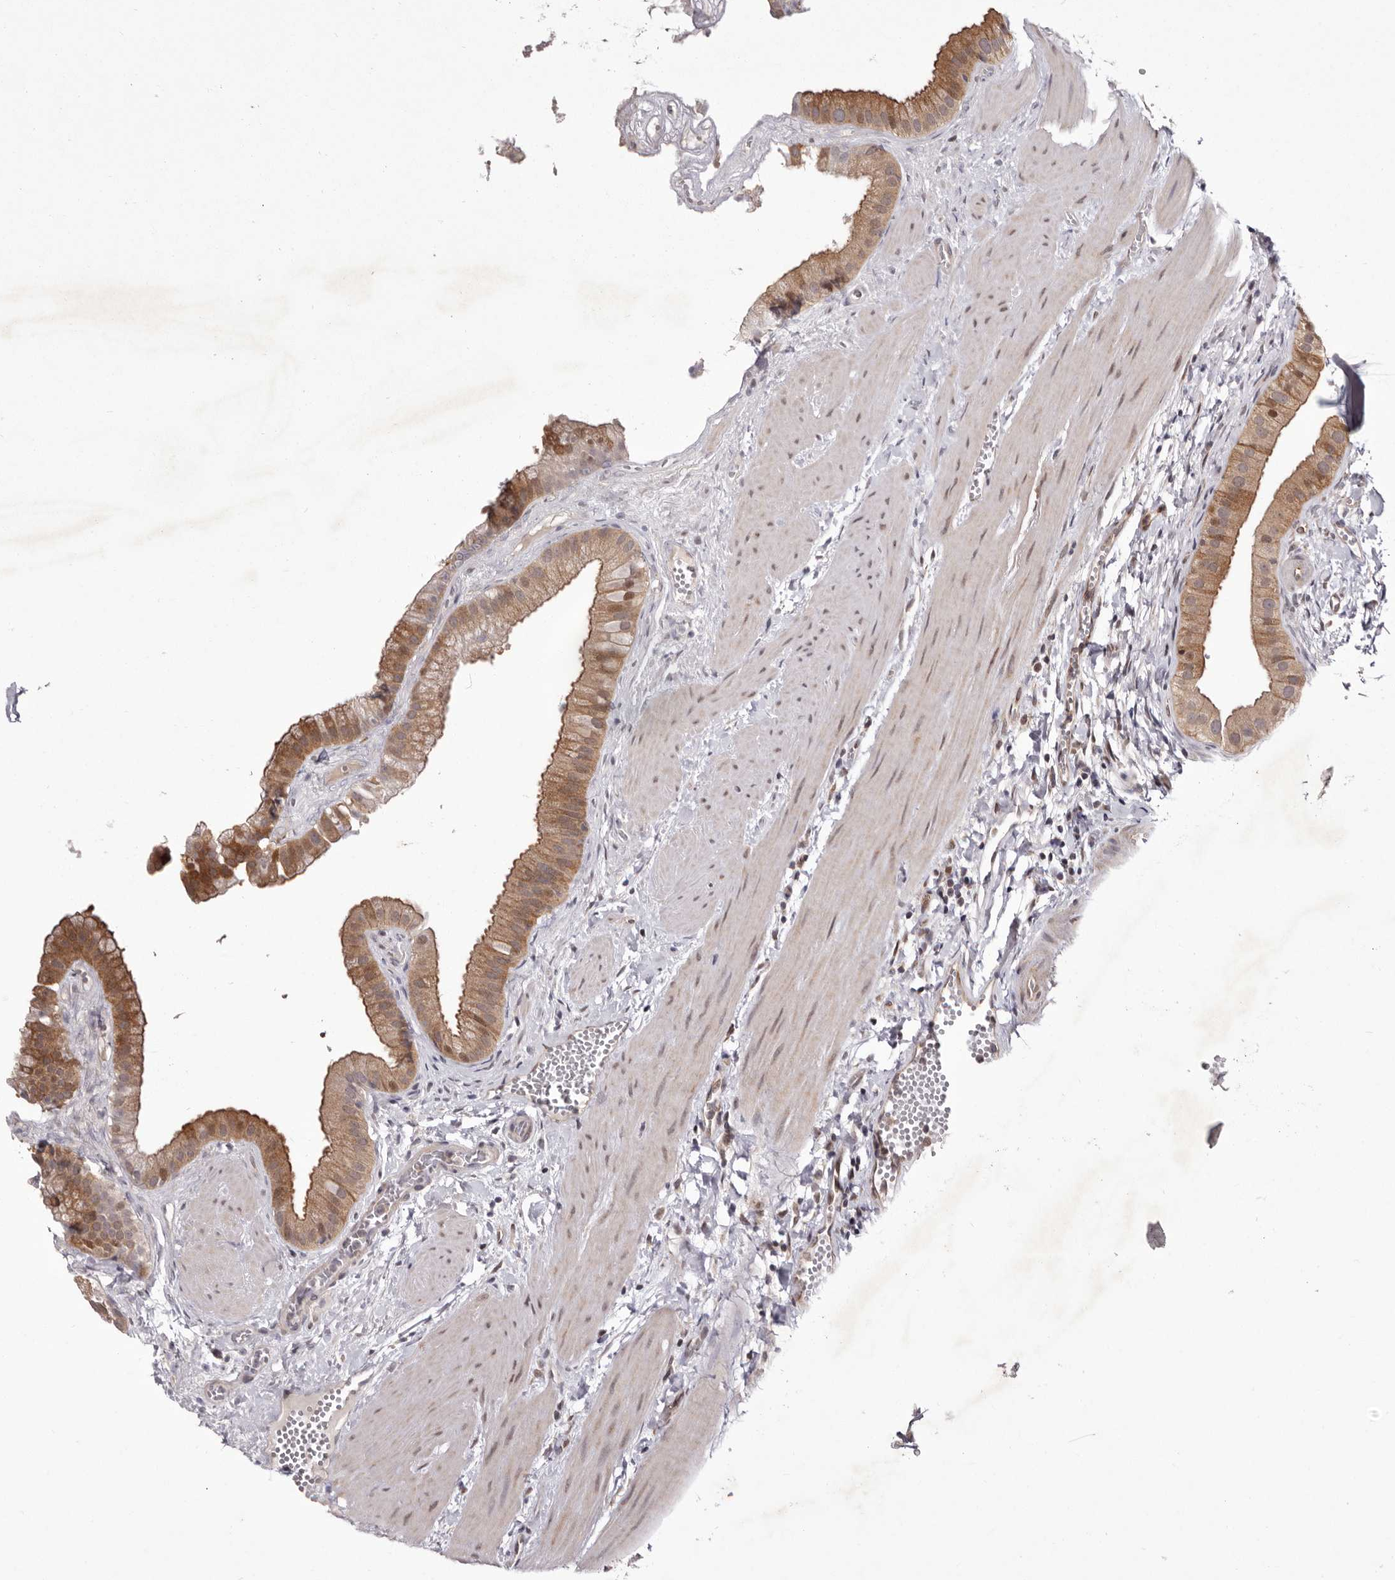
{"staining": {"intensity": "moderate", "quantity": ">75%", "location": "cytoplasmic/membranous,nuclear"}, "tissue": "gallbladder", "cell_type": "Glandular cells", "image_type": "normal", "snomed": [{"axis": "morphology", "description": "Normal tissue, NOS"}, {"axis": "topography", "description": "Gallbladder"}], "caption": "This micrograph displays IHC staining of benign gallbladder, with medium moderate cytoplasmic/membranous,nuclear staining in about >75% of glandular cells.", "gene": "GLRX3", "patient": {"sex": "male", "age": 55}}